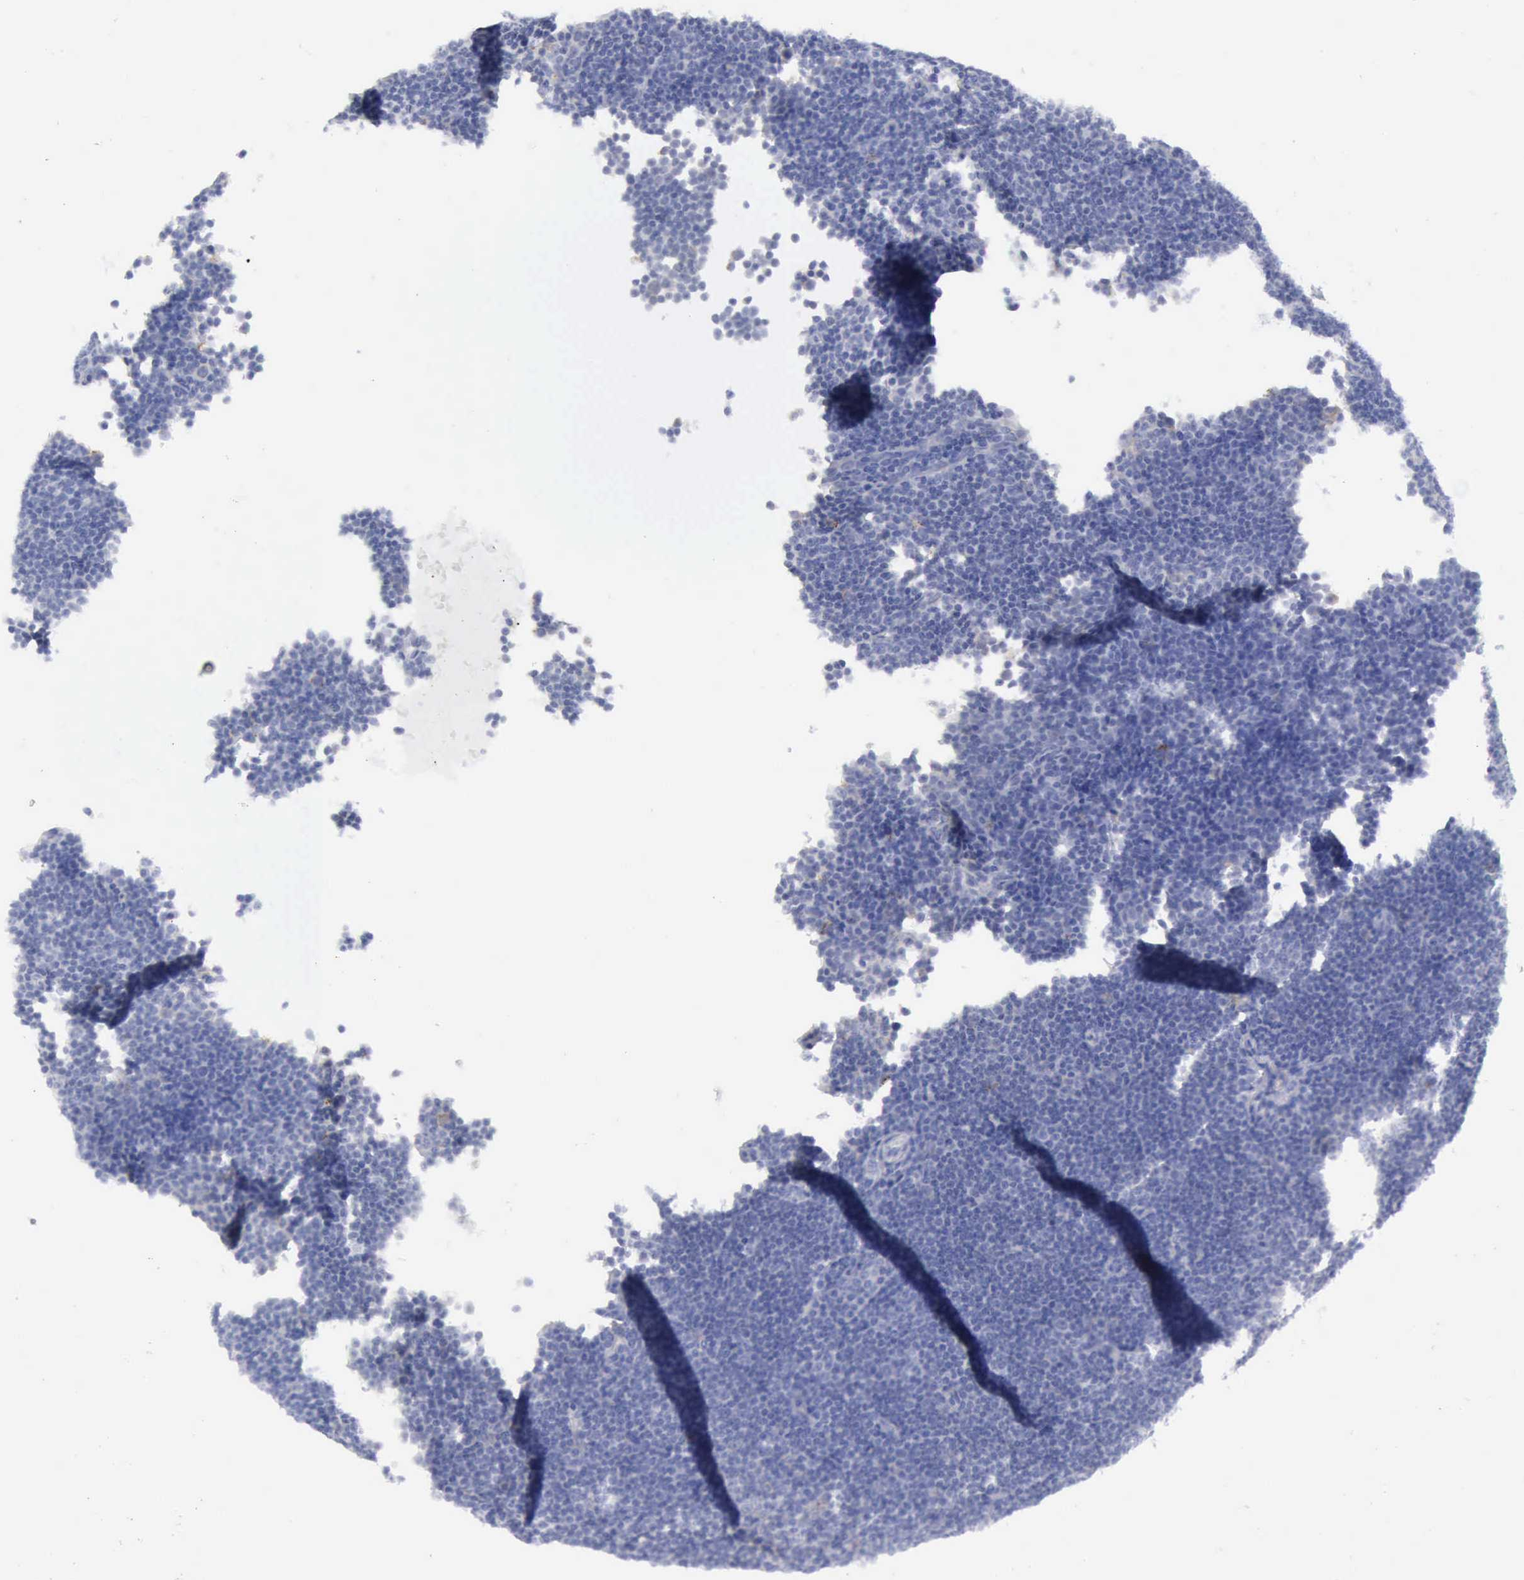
{"staining": {"intensity": "negative", "quantity": "none", "location": "none"}, "tissue": "lymphoma", "cell_type": "Tumor cells", "image_type": "cancer", "snomed": [{"axis": "morphology", "description": "Malignant lymphoma, non-Hodgkin's type, Low grade"}, {"axis": "topography", "description": "Lymph node"}], "caption": "DAB (3,3'-diaminobenzidine) immunohistochemical staining of lymphoma exhibits no significant staining in tumor cells. (DAB (3,3'-diaminobenzidine) immunohistochemistry (IHC) with hematoxylin counter stain).", "gene": "TFRC", "patient": {"sex": "male", "age": 57}}